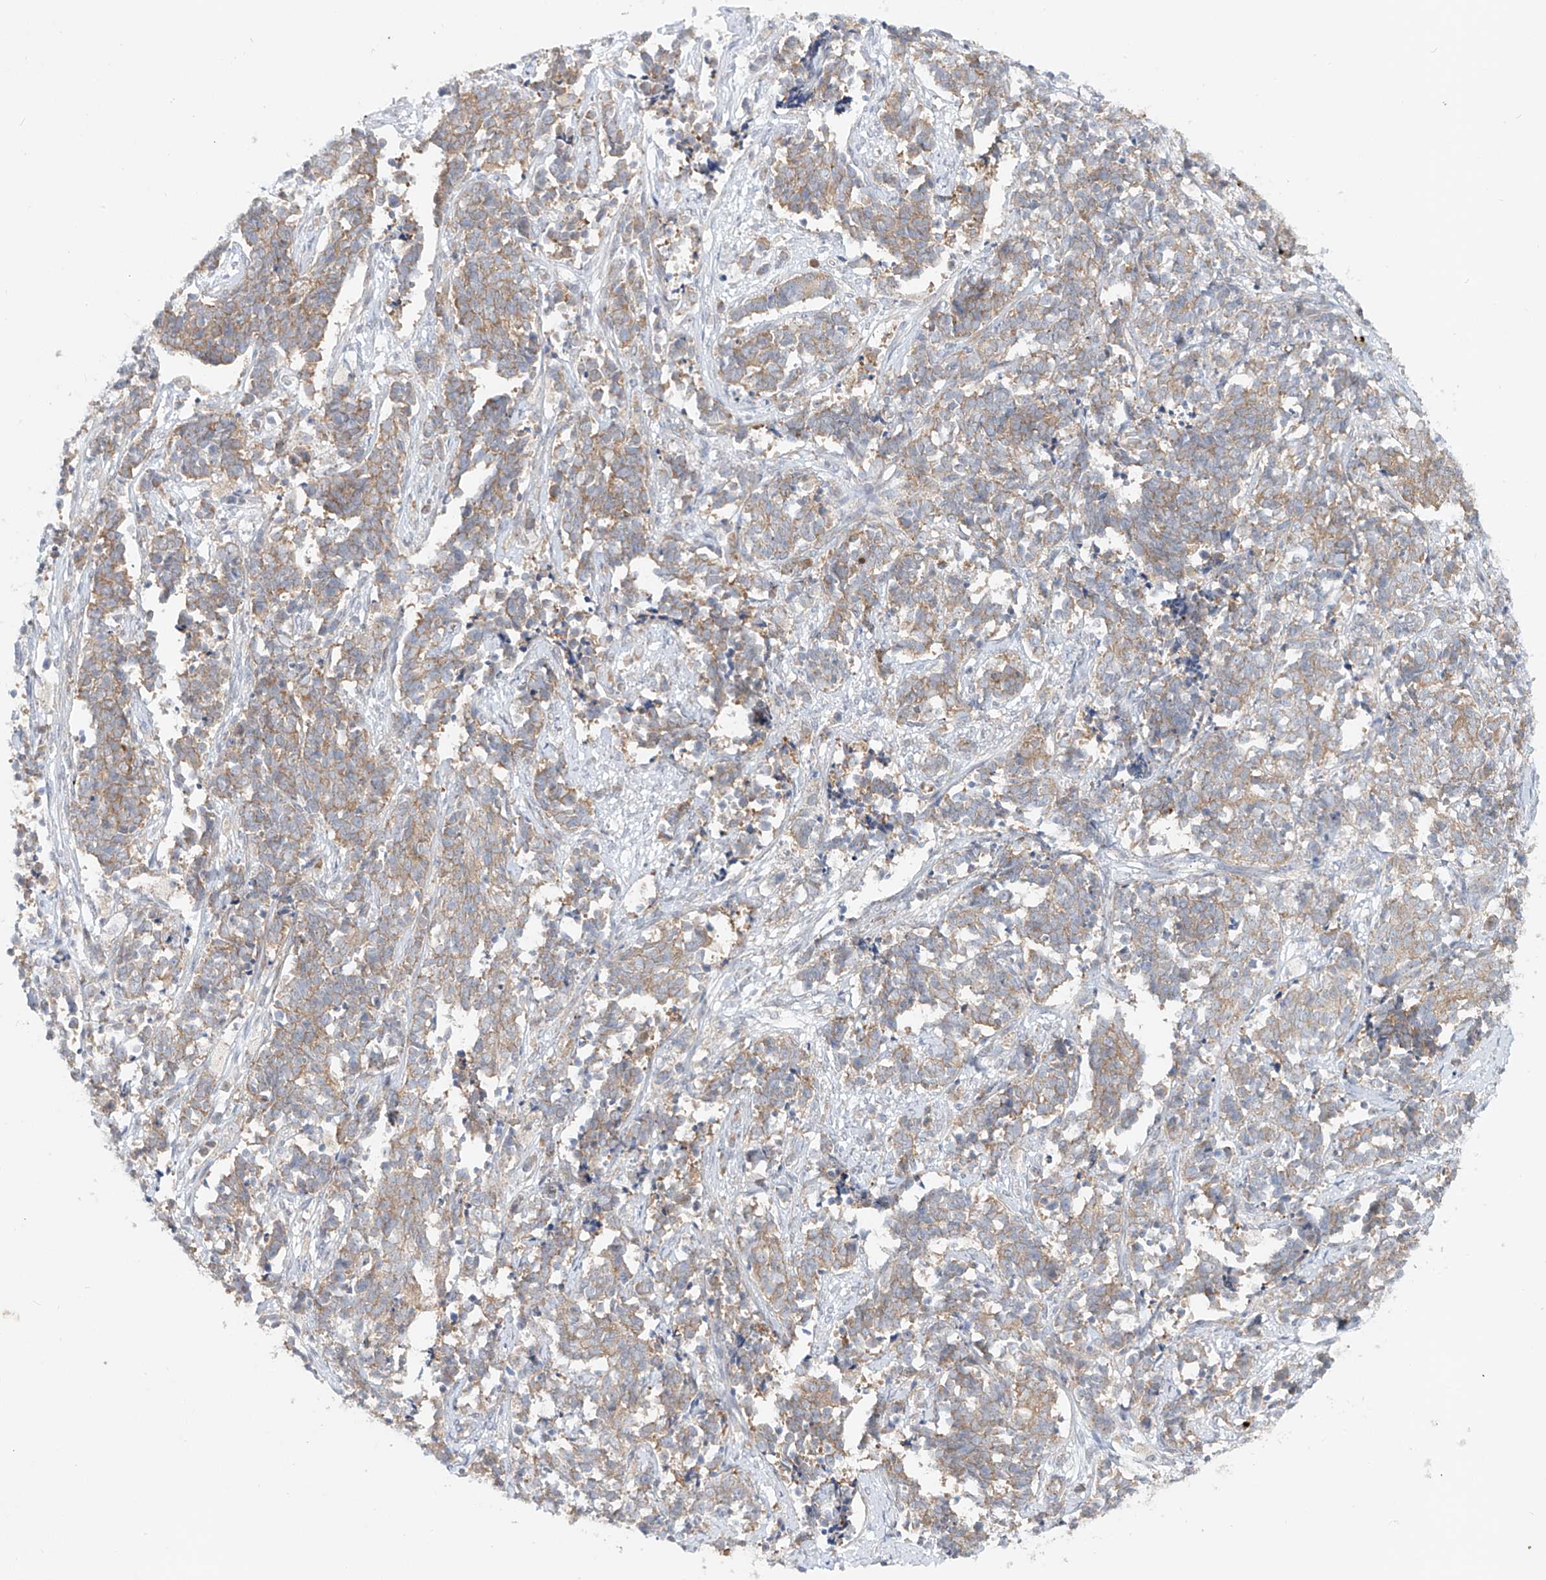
{"staining": {"intensity": "moderate", "quantity": ">75%", "location": "cytoplasmic/membranous"}, "tissue": "cervical cancer", "cell_type": "Tumor cells", "image_type": "cancer", "snomed": [{"axis": "morphology", "description": "Normal tissue, NOS"}, {"axis": "morphology", "description": "Squamous cell carcinoma, NOS"}, {"axis": "topography", "description": "Cervix"}], "caption": "Brown immunohistochemical staining in cervical squamous cell carcinoma exhibits moderate cytoplasmic/membranous staining in about >75% of tumor cells.", "gene": "TJAP1", "patient": {"sex": "female", "age": 35}}